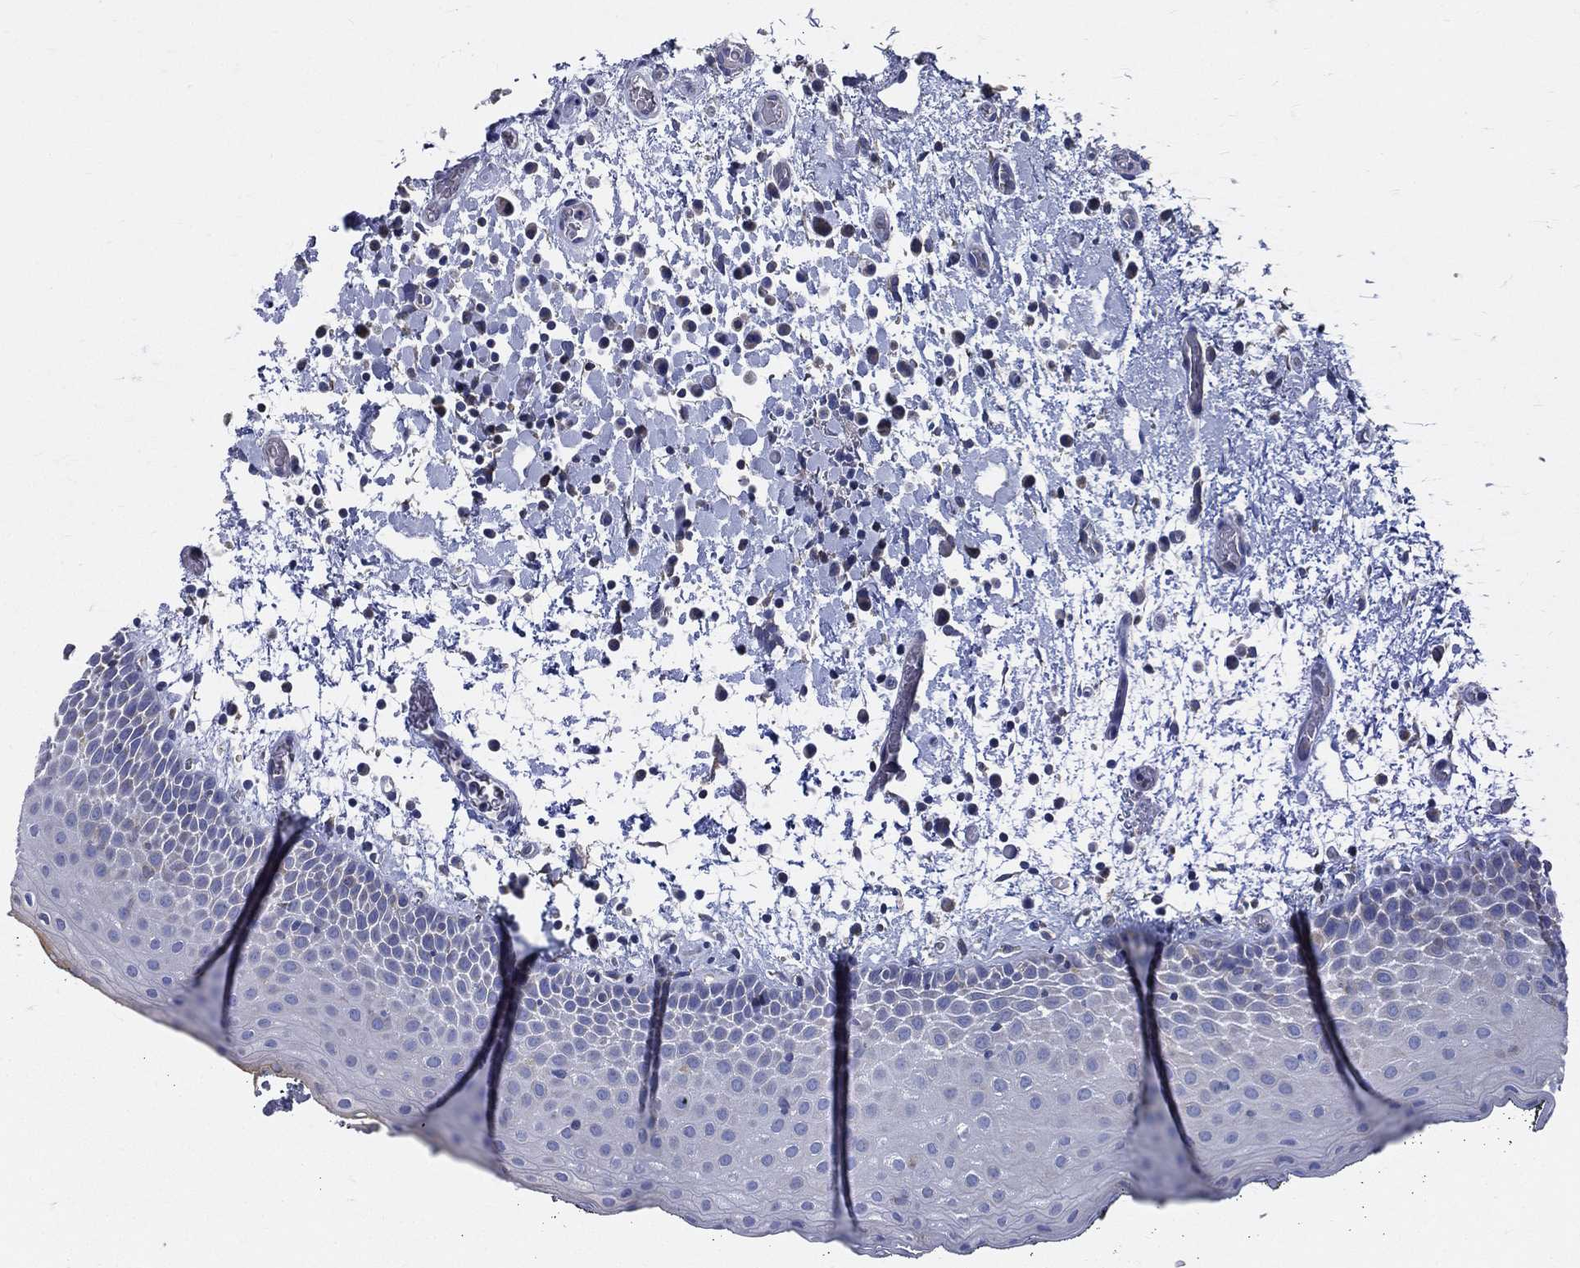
{"staining": {"intensity": "negative", "quantity": "none", "location": "none"}, "tissue": "oral mucosa", "cell_type": "Squamous epithelial cells", "image_type": "normal", "snomed": [{"axis": "morphology", "description": "Normal tissue, NOS"}, {"axis": "morphology", "description": "Squamous cell carcinoma, NOS"}, {"axis": "topography", "description": "Oral tissue"}, {"axis": "topography", "description": "Tounge, NOS"}, {"axis": "topography", "description": "Head-Neck"}], "caption": "IHC photomicrograph of normal oral mucosa: human oral mucosa stained with DAB (3,3'-diaminobenzidine) exhibits no significant protein expression in squamous epithelial cells.", "gene": "PWWP3A", "patient": {"sex": "female", "age": 80}}